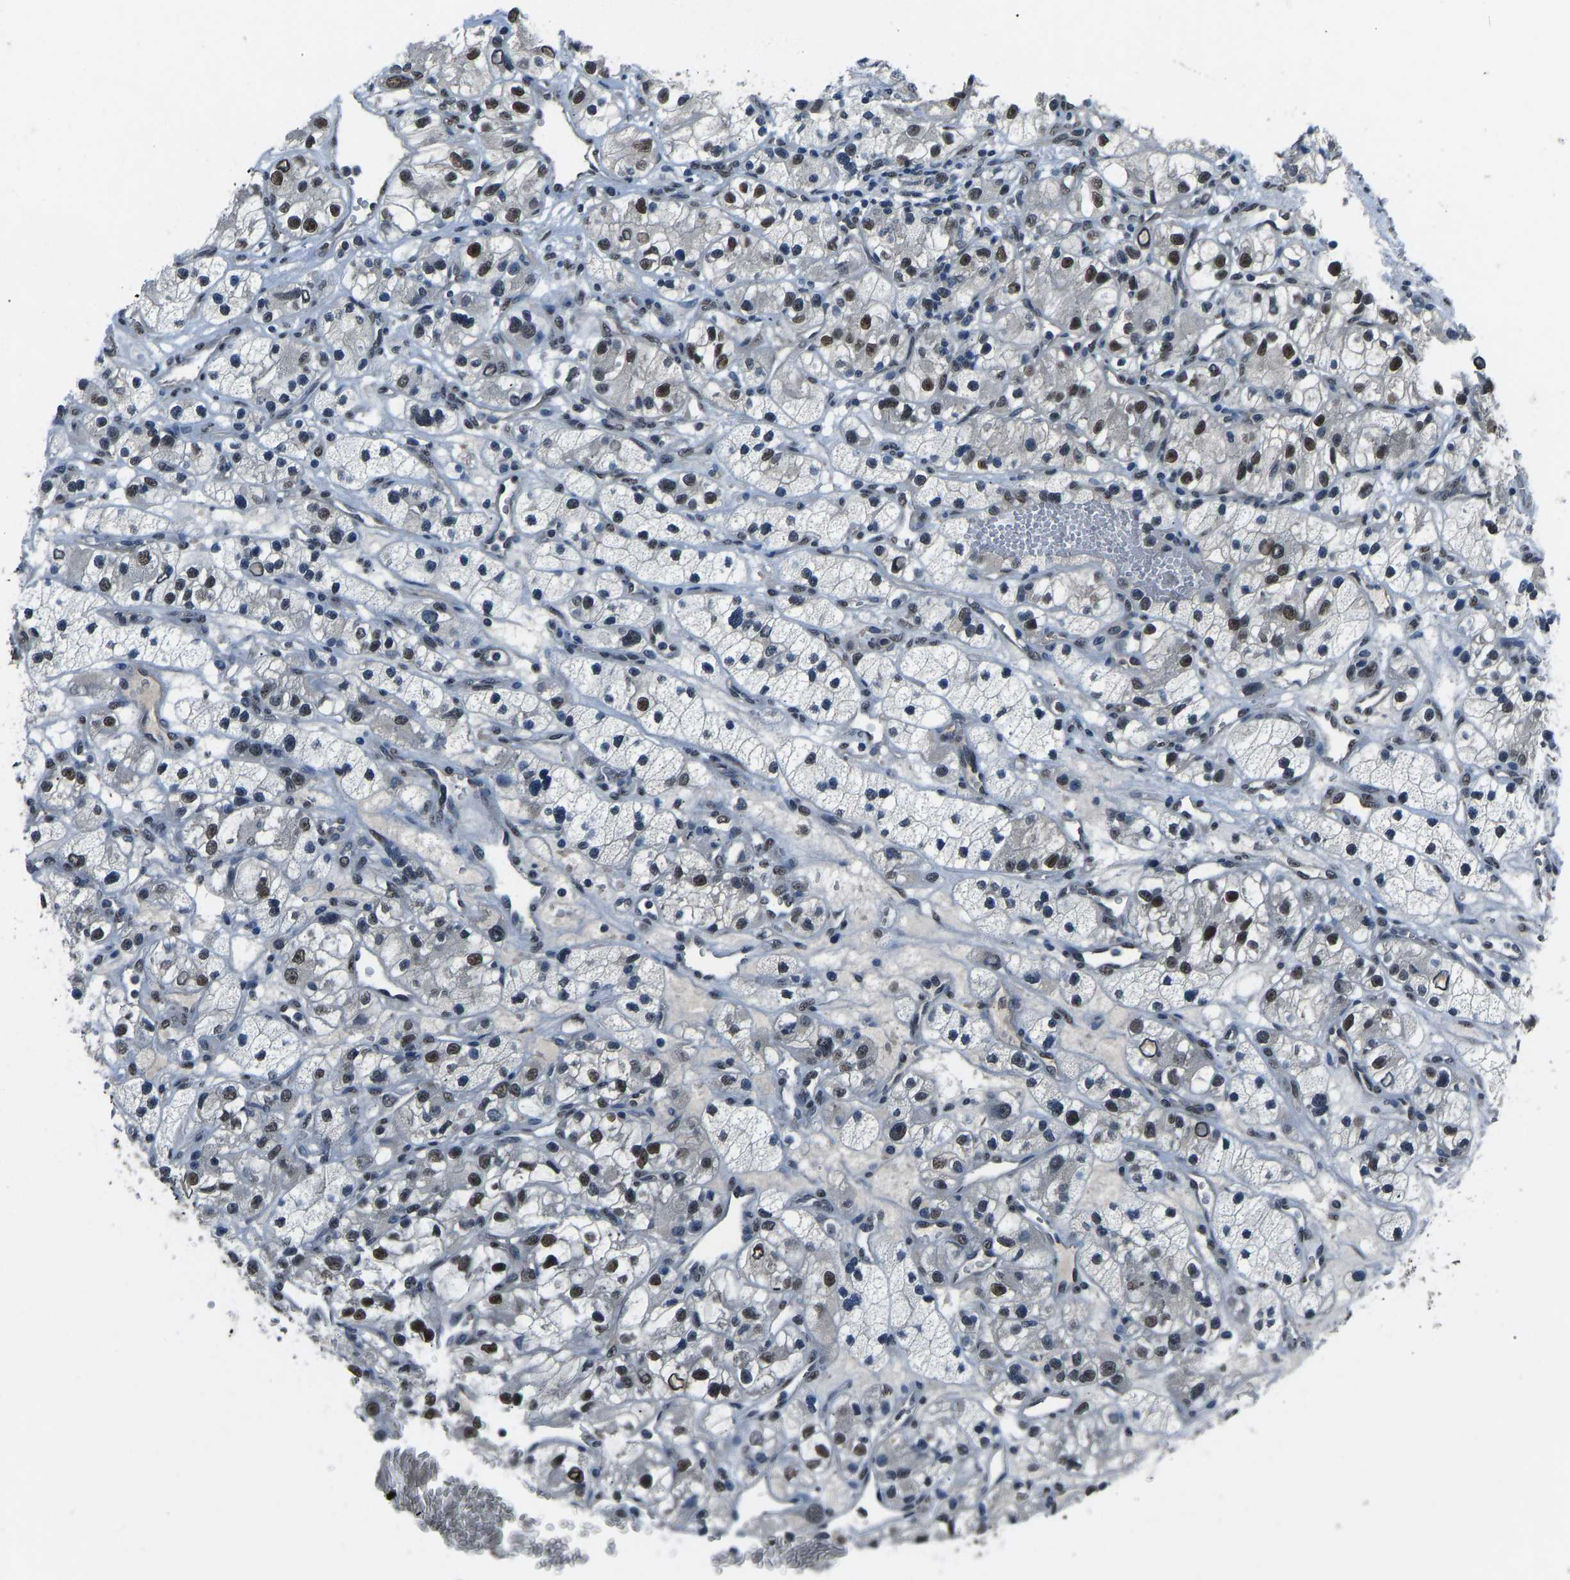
{"staining": {"intensity": "moderate", "quantity": "<25%", "location": "nuclear"}, "tissue": "renal cancer", "cell_type": "Tumor cells", "image_type": "cancer", "snomed": [{"axis": "morphology", "description": "Adenocarcinoma, NOS"}, {"axis": "topography", "description": "Kidney"}], "caption": "Moderate nuclear positivity for a protein is present in about <25% of tumor cells of renal cancer using immunohistochemistry.", "gene": "FOS", "patient": {"sex": "female", "age": 57}}